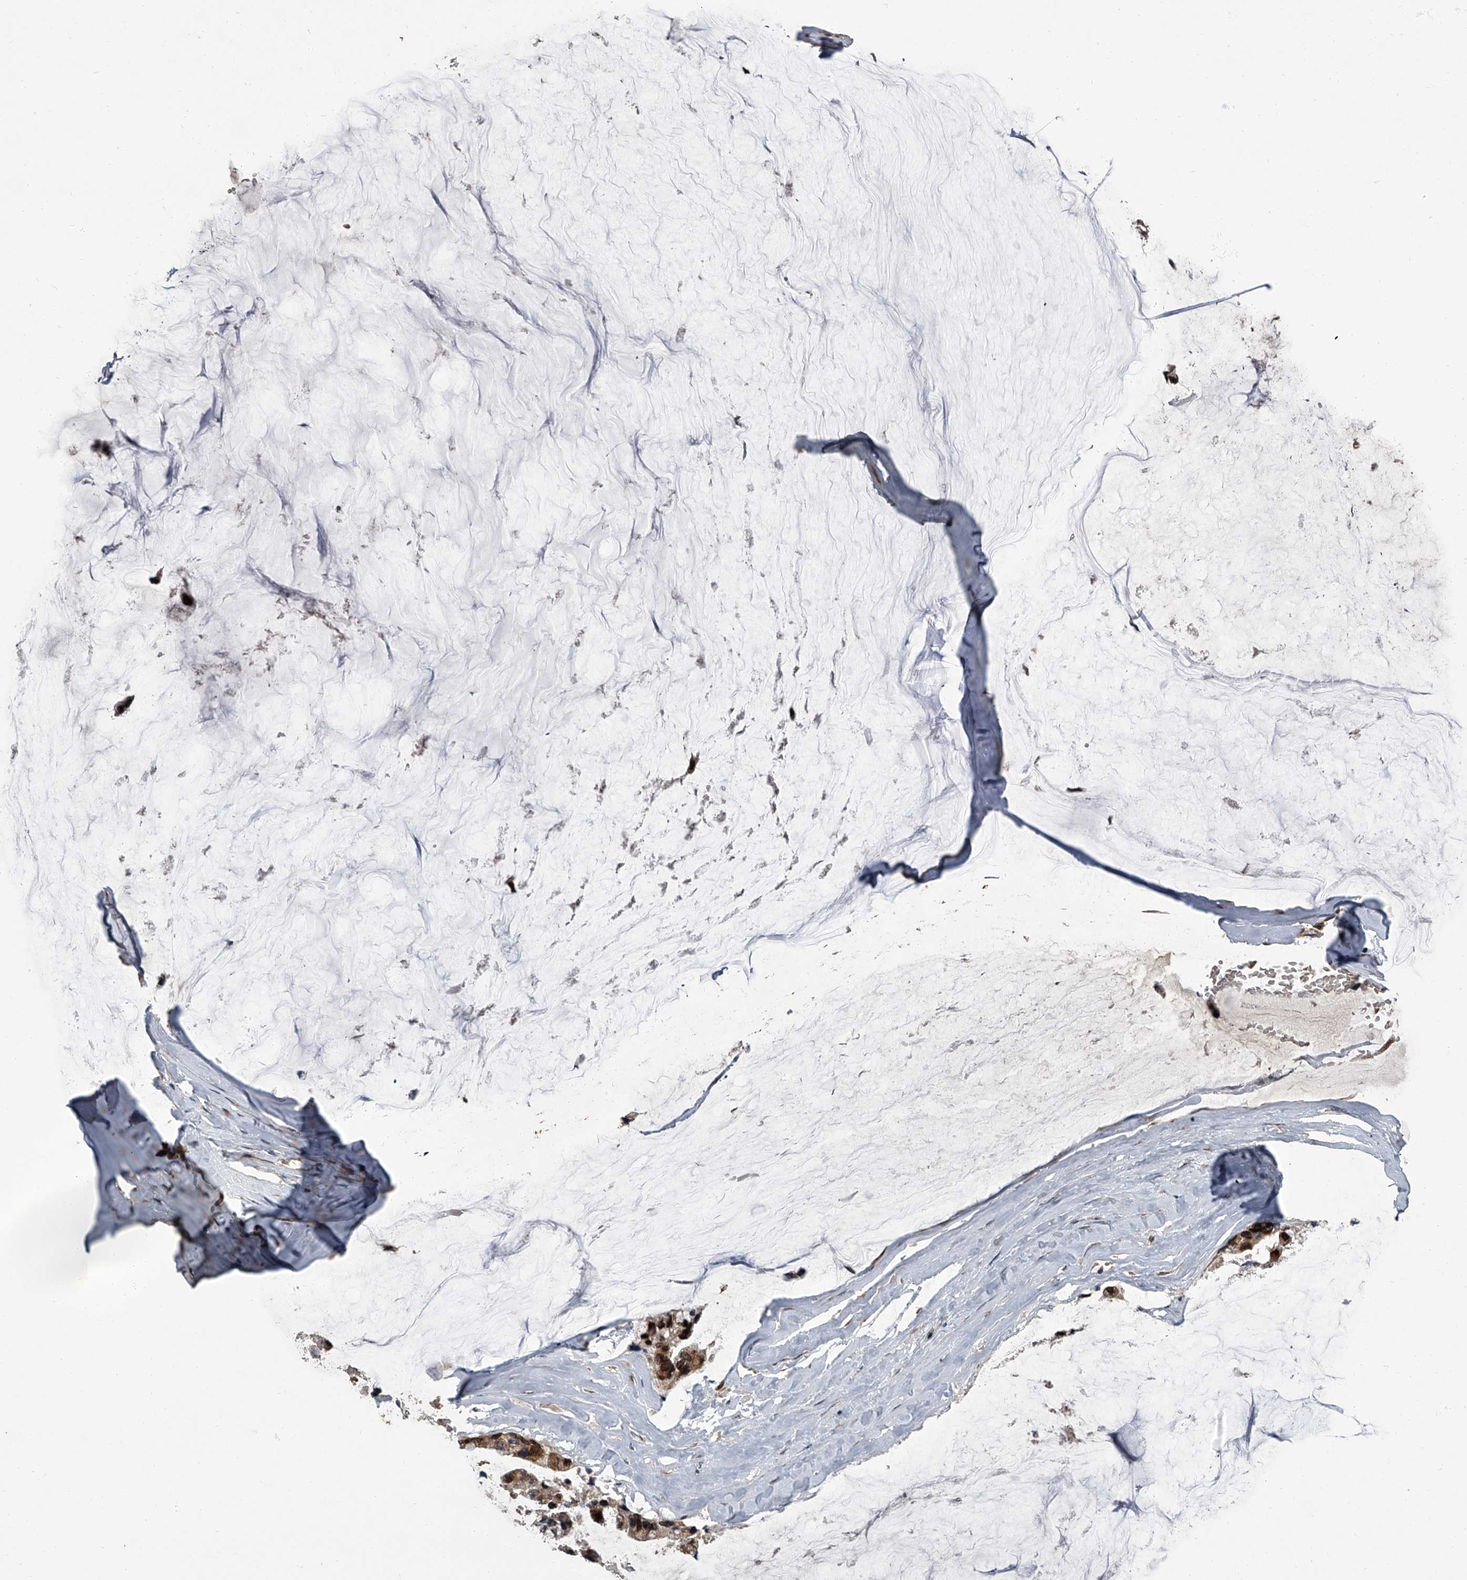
{"staining": {"intensity": "moderate", "quantity": ">75%", "location": "cytoplasmic/membranous,nuclear"}, "tissue": "ovarian cancer", "cell_type": "Tumor cells", "image_type": "cancer", "snomed": [{"axis": "morphology", "description": "Cystadenocarcinoma, mucinous, NOS"}, {"axis": "topography", "description": "Ovary"}], "caption": "Ovarian cancer stained with a protein marker displays moderate staining in tumor cells.", "gene": "LRRC8C", "patient": {"sex": "female", "age": 39}}